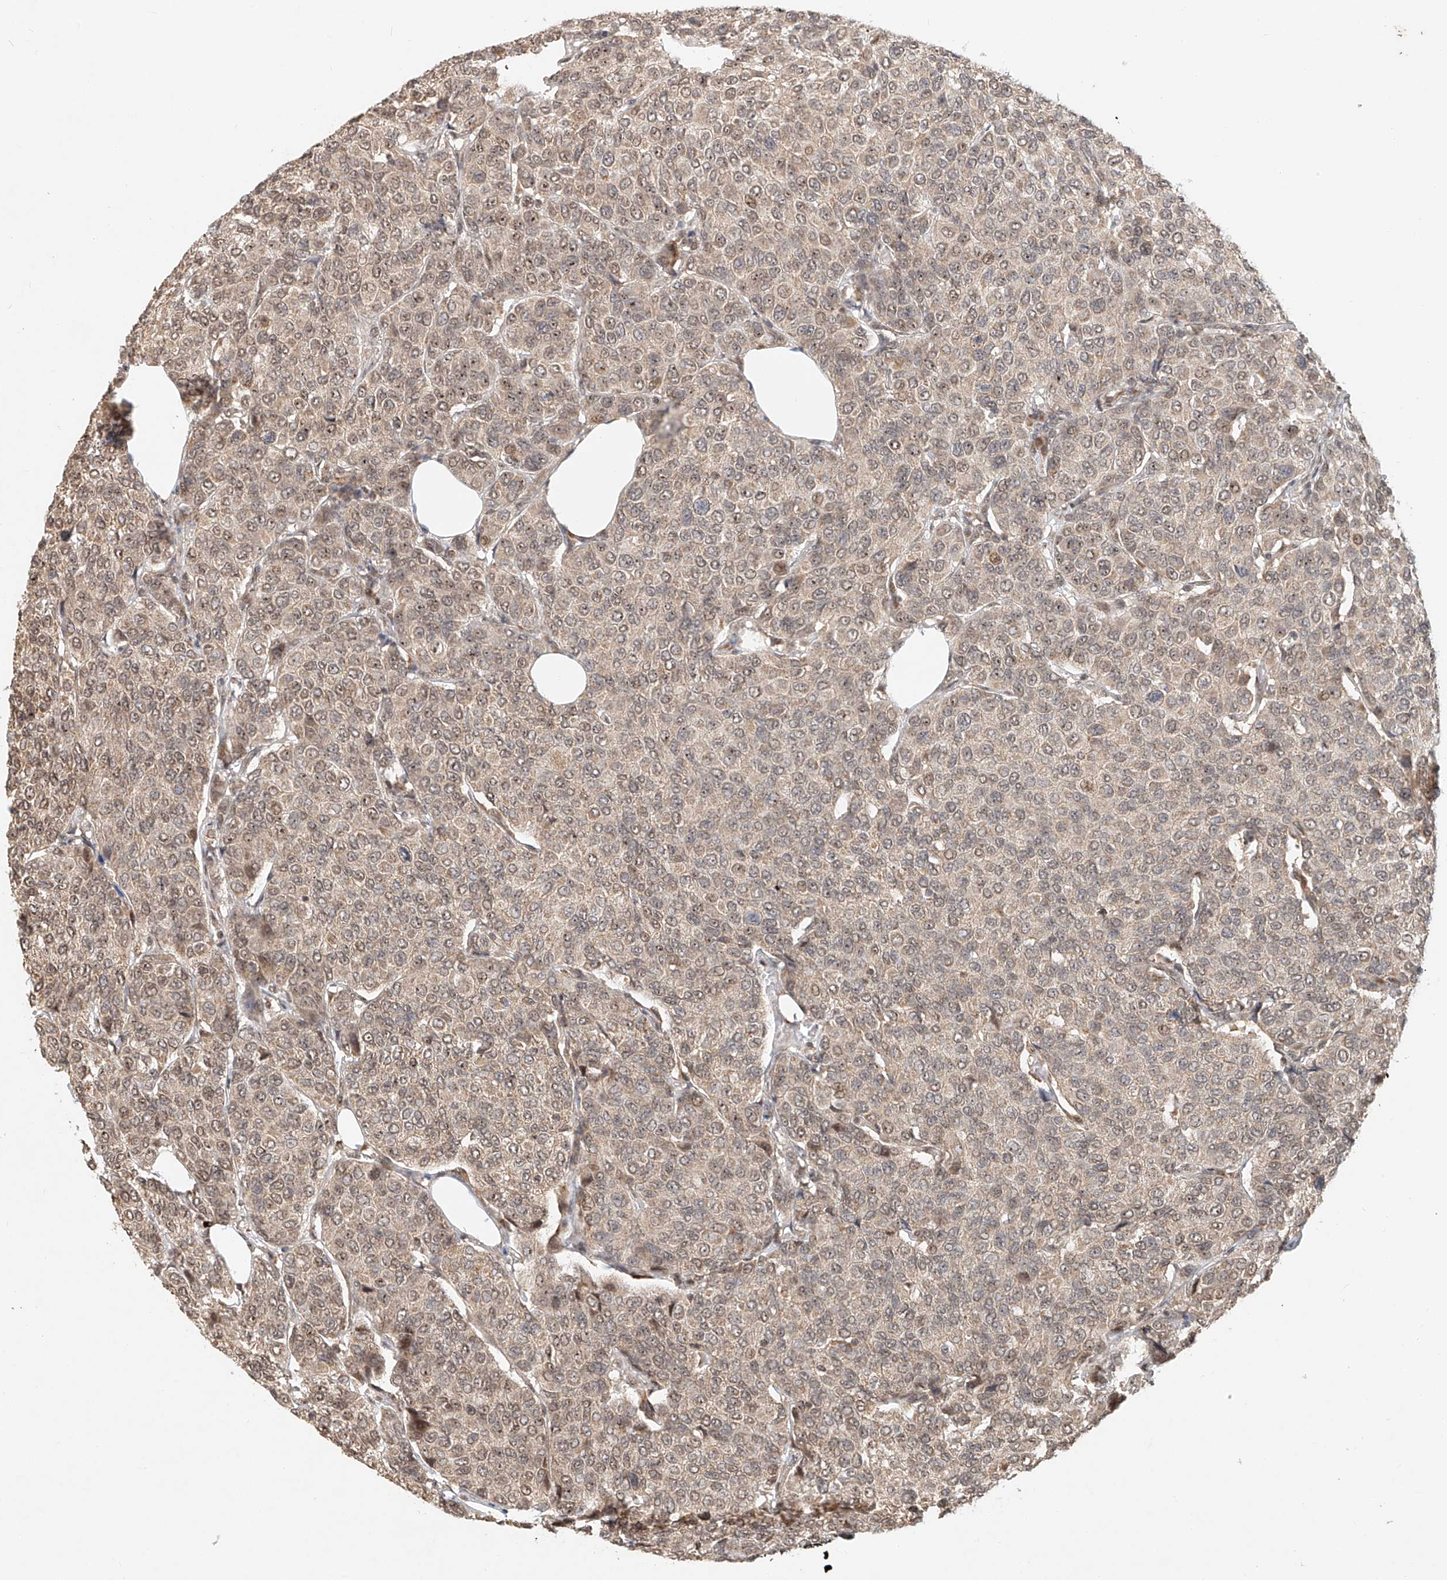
{"staining": {"intensity": "weak", "quantity": "<25%", "location": "nuclear"}, "tissue": "breast cancer", "cell_type": "Tumor cells", "image_type": "cancer", "snomed": [{"axis": "morphology", "description": "Duct carcinoma"}, {"axis": "topography", "description": "Breast"}], "caption": "Immunohistochemistry of breast cancer (infiltrating ductal carcinoma) reveals no expression in tumor cells.", "gene": "SYTL3", "patient": {"sex": "female", "age": 55}}